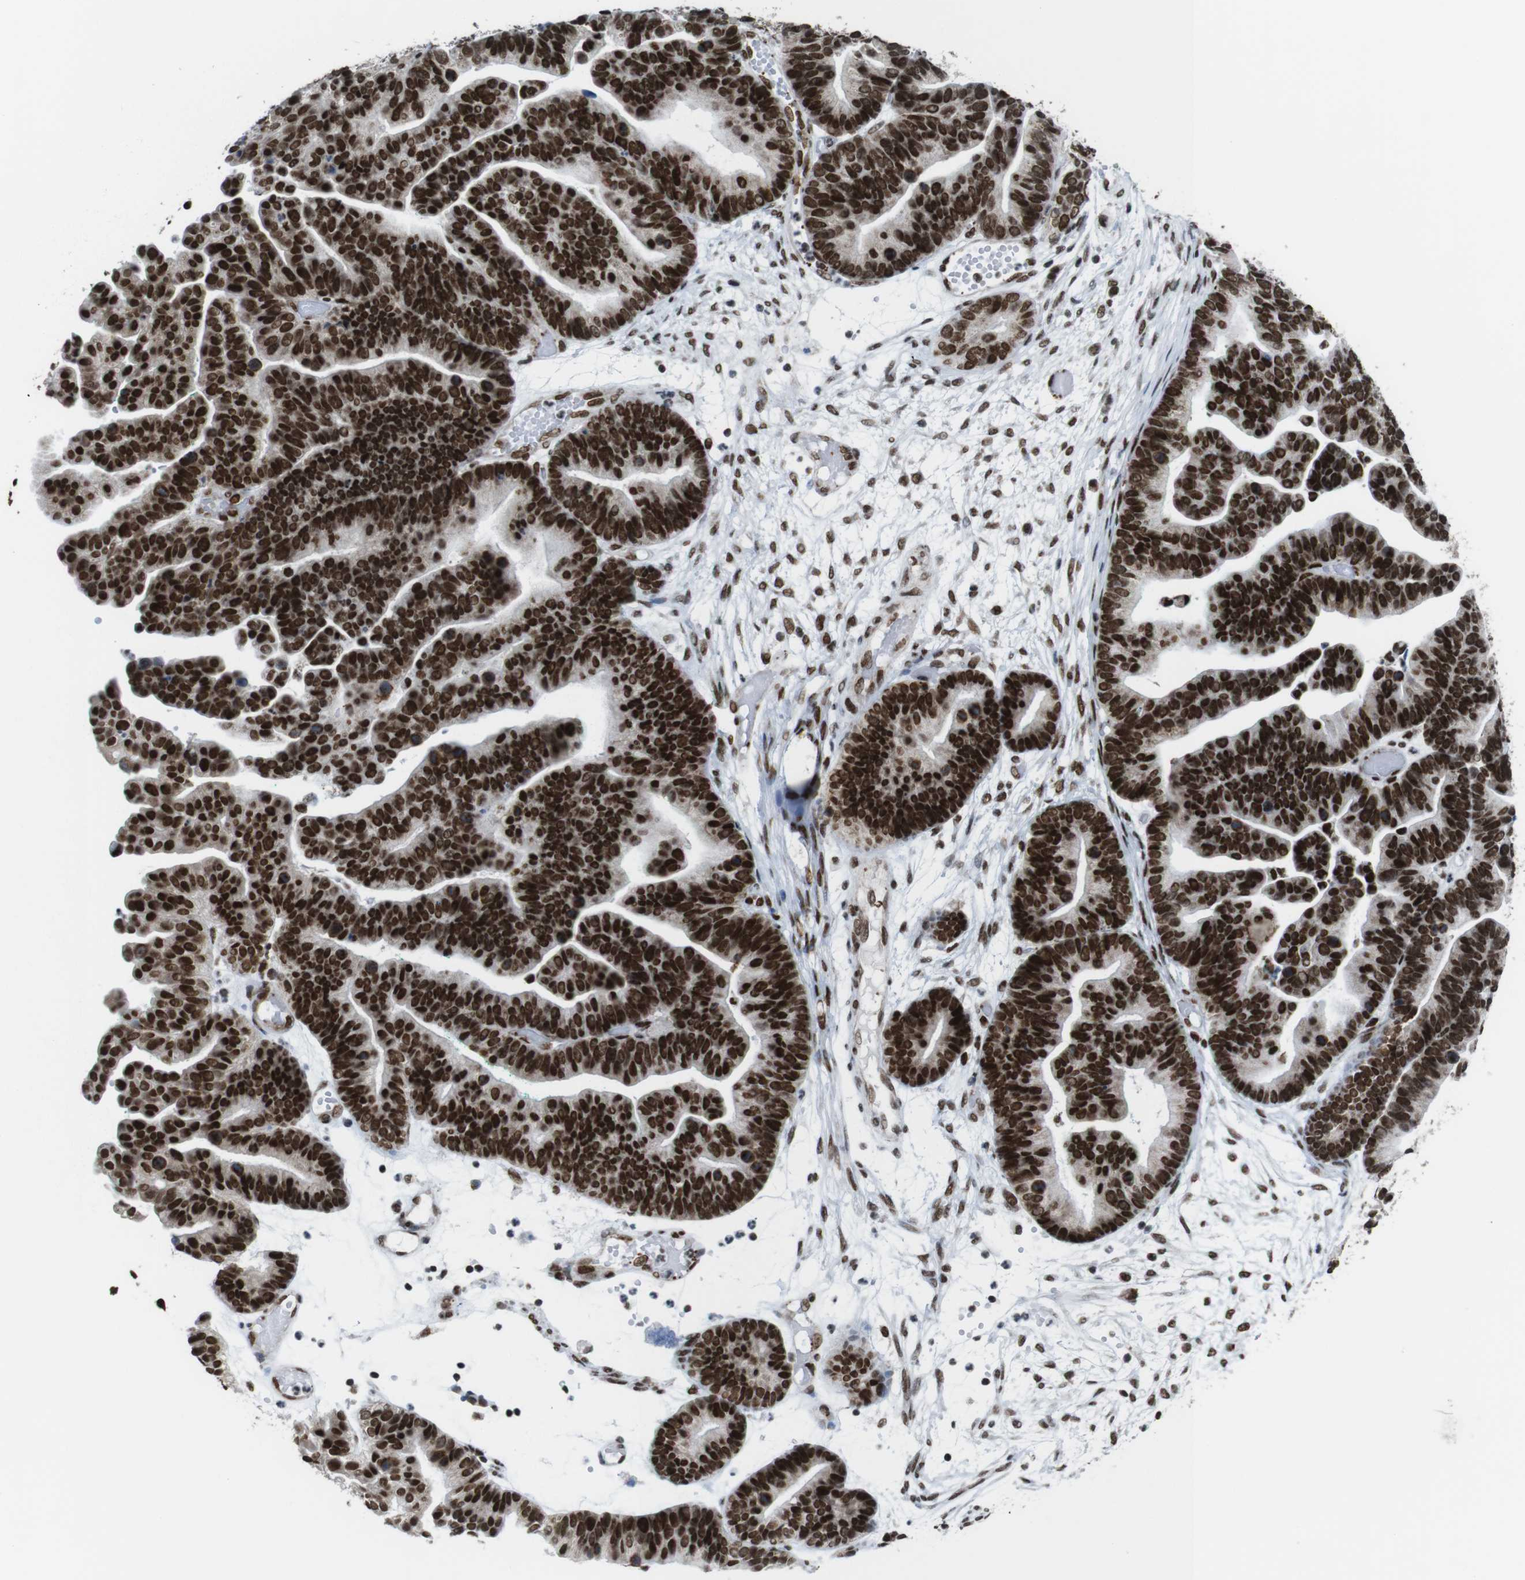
{"staining": {"intensity": "strong", "quantity": ">75%", "location": "nuclear"}, "tissue": "ovarian cancer", "cell_type": "Tumor cells", "image_type": "cancer", "snomed": [{"axis": "morphology", "description": "Cystadenocarcinoma, serous, NOS"}, {"axis": "topography", "description": "Ovary"}], "caption": "The micrograph exhibits immunohistochemical staining of ovarian cancer. There is strong nuclear positivity is appreciated in approximately >75% of tumor cells.", "gene": "ROMO1", "patient": {"sex": "female", "age": 56}}